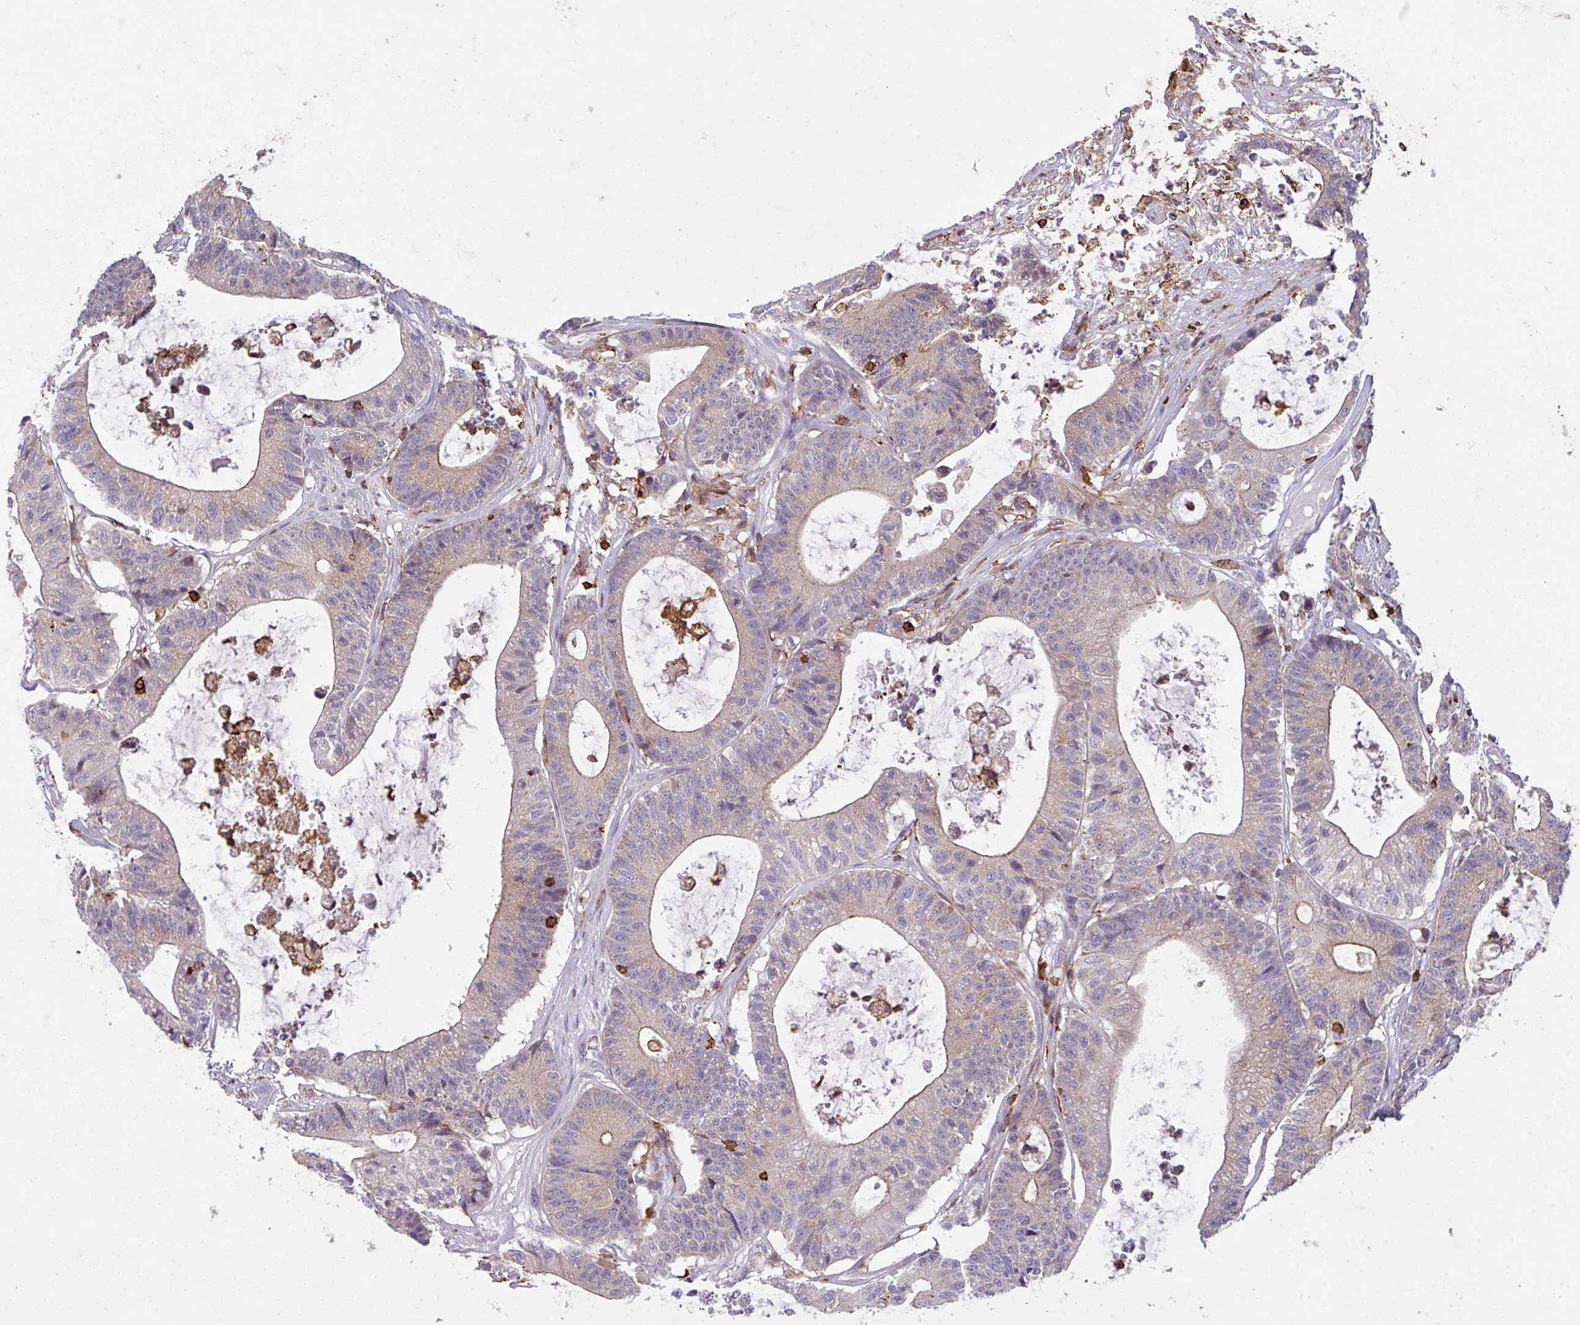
{"staining": {"intensity": "weak", "quantity": "<25%", "location": "cytoplasmic/membranous"}, "tissue": "colorectal cancer", "cell_type": "Tumor cells", "image_type": "cancer", "snomed": [{"axis": "morphology", "description": "Adenocarcinoma, NOS"}, {"axis": "topography", "description": "Colon"}], "caption": "Histopathology image shows no protein staining in tumor cells of adenocarcinoma (colorectal) tissue. Nuclei are stained in blue.", "gene": "NEDD9", "patient": {"sex": "female", "age": 84}}